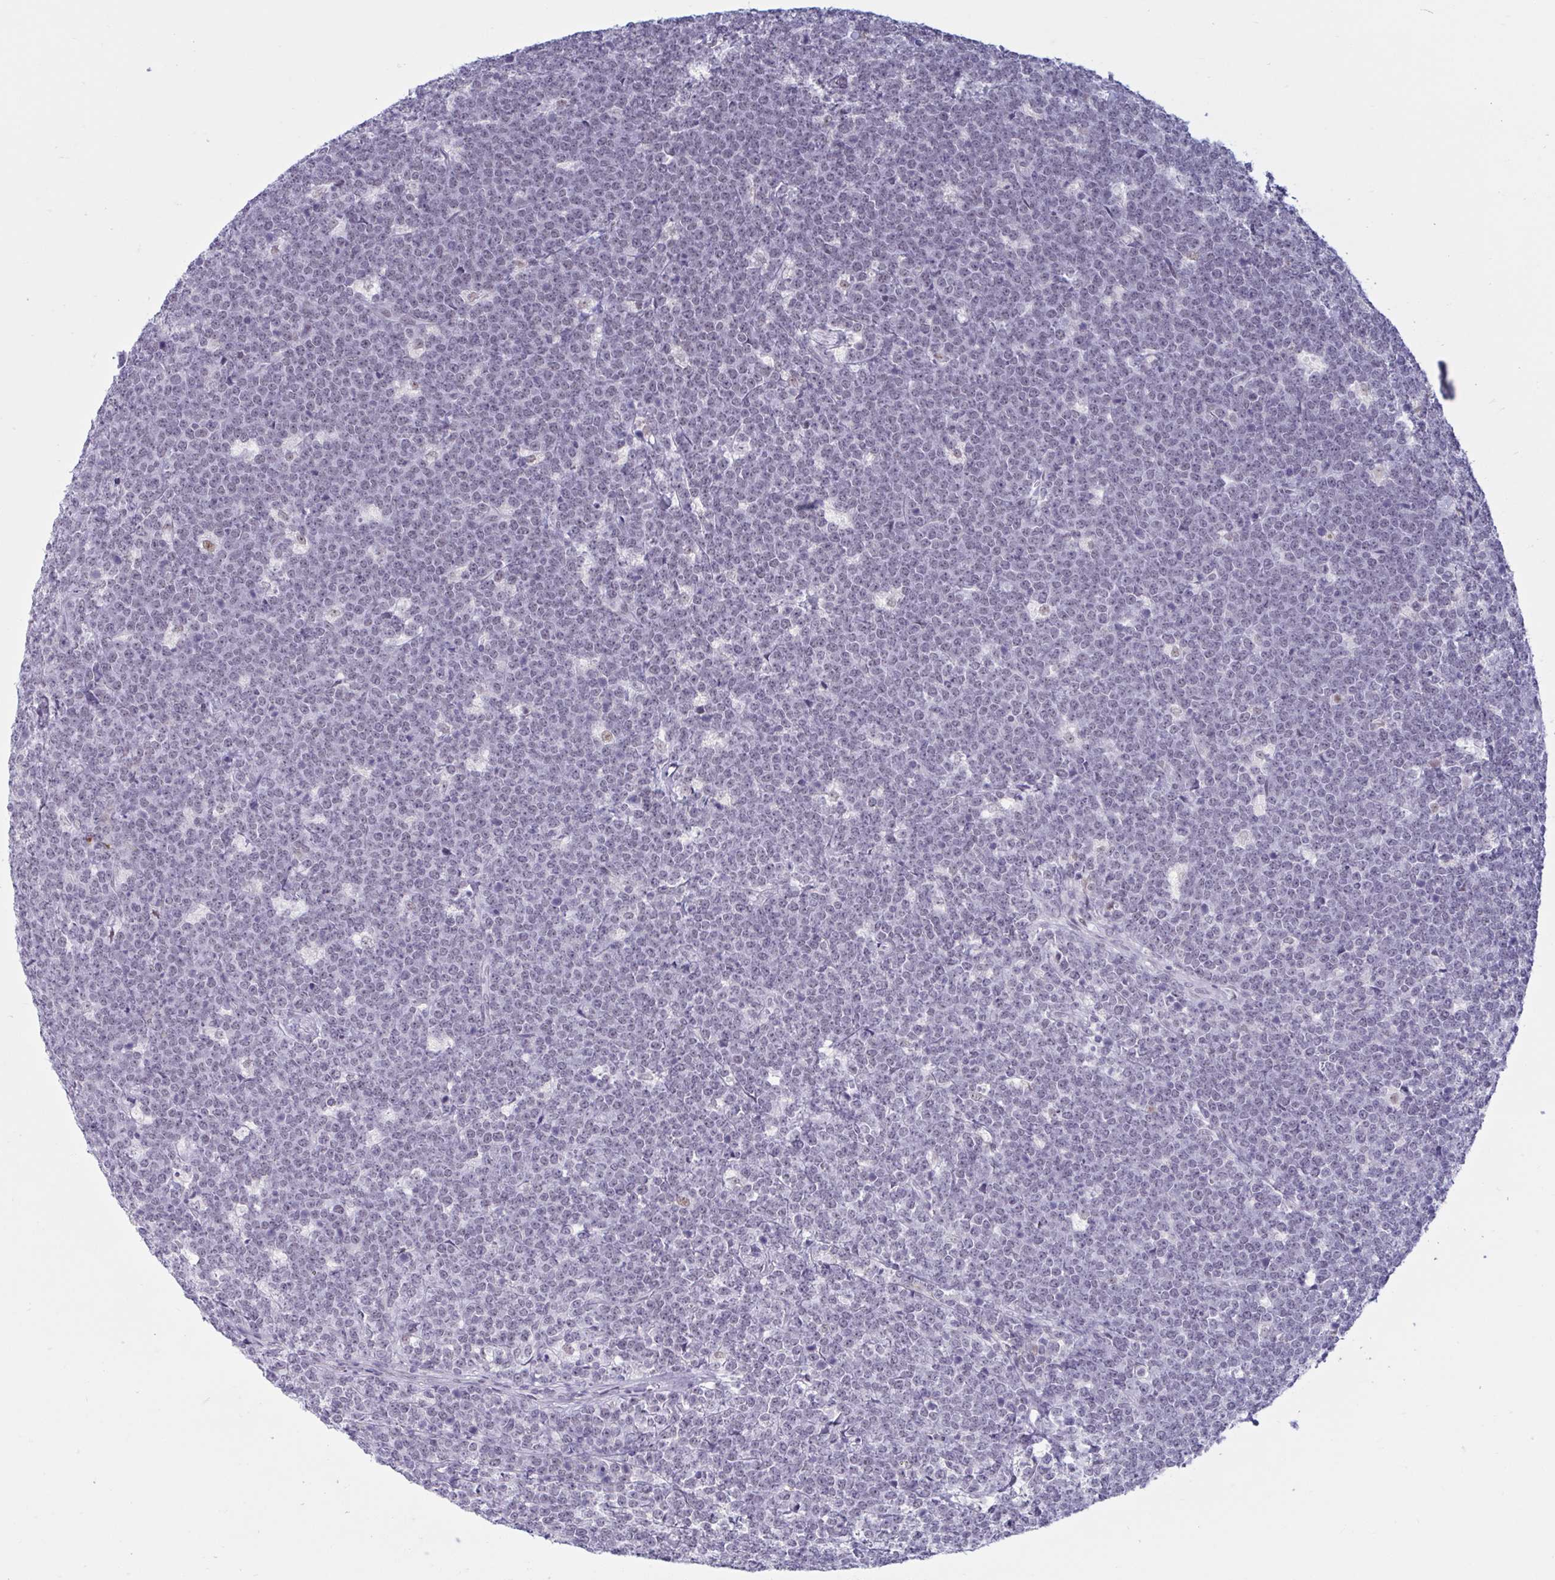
{"staining": {"intensity": "weak", "quantity": "<25%", "location": "nuclear"}, "tissue": "lymphoma", "cell_type": "Tumor cells", "image_type": "cancer", "snomed": [{"axis": "morphology", "description": "Malignant lymphoma, non-Hodgkin's type, High grade"}, {"axis": "topography", "description": "Small intestine"}, {"axis": "topography", "description": "Colon"}], "caption": "High power microscopy histopathology image of an IHC photomicrograph of malignant lymphoma, non-Hodgkin's type (high-grade), revealing no significant staining in tumor cells.", "gene": "MSMB", "patient": {"sex": "male", "age": 8}}